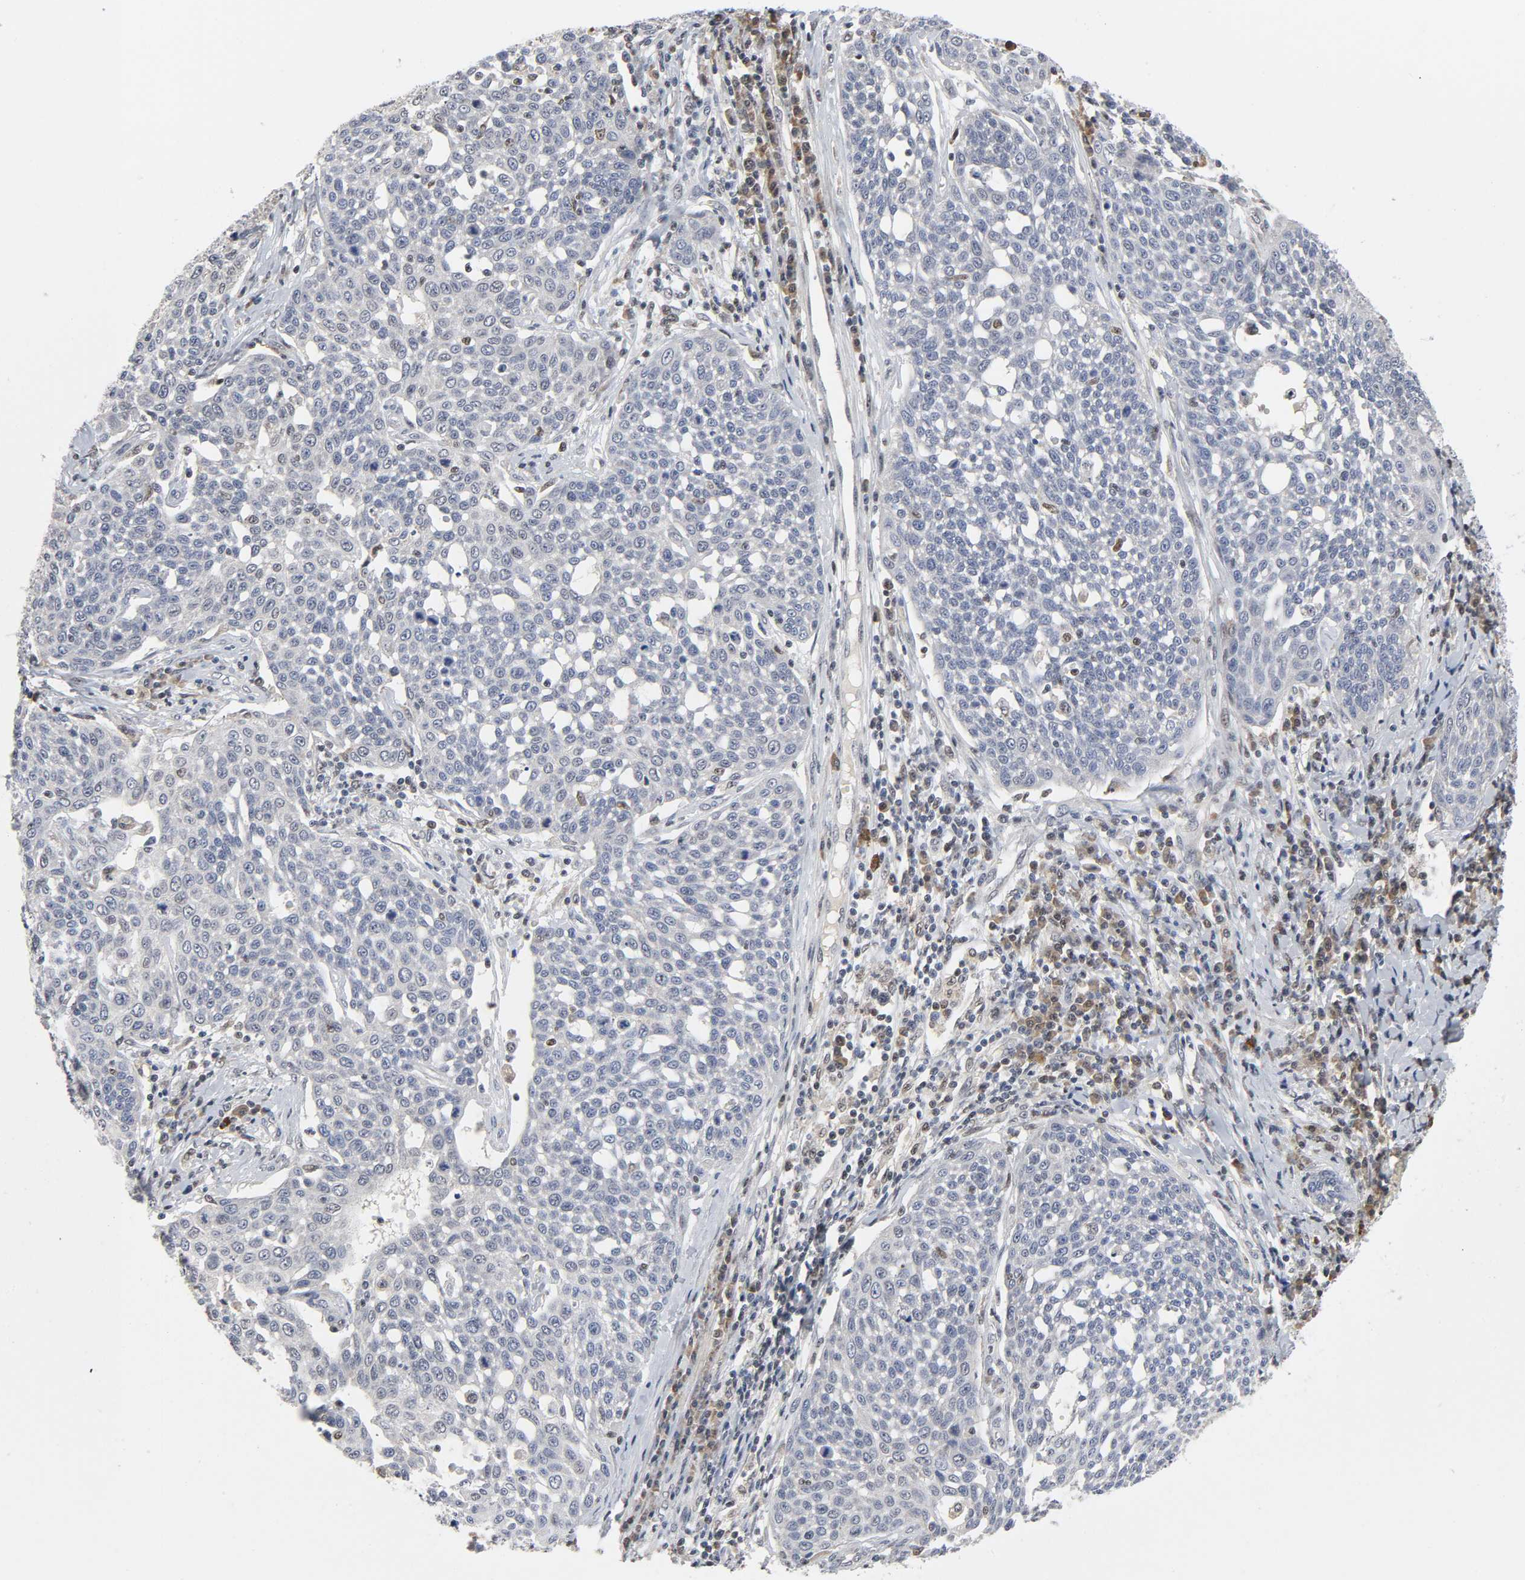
{"staining": {"intensity": "negative", "quantity": "none", "location": "none"}, "tissue": "cervical cancer", "cell_type": "Tumor cells", "image_type": "cancer", "snomed": [{"axis": "morphology", "description": "Squamous cell carcinoma, NOS"}, {"axis": "topography", "description": "Cervix"}], "caption": "Immunohistochemical staining of cervical cancer demonstrates no significant staining in tumor cells.", "gene": "KAT2B", "patient": {"sex": "female", "age": 34}}